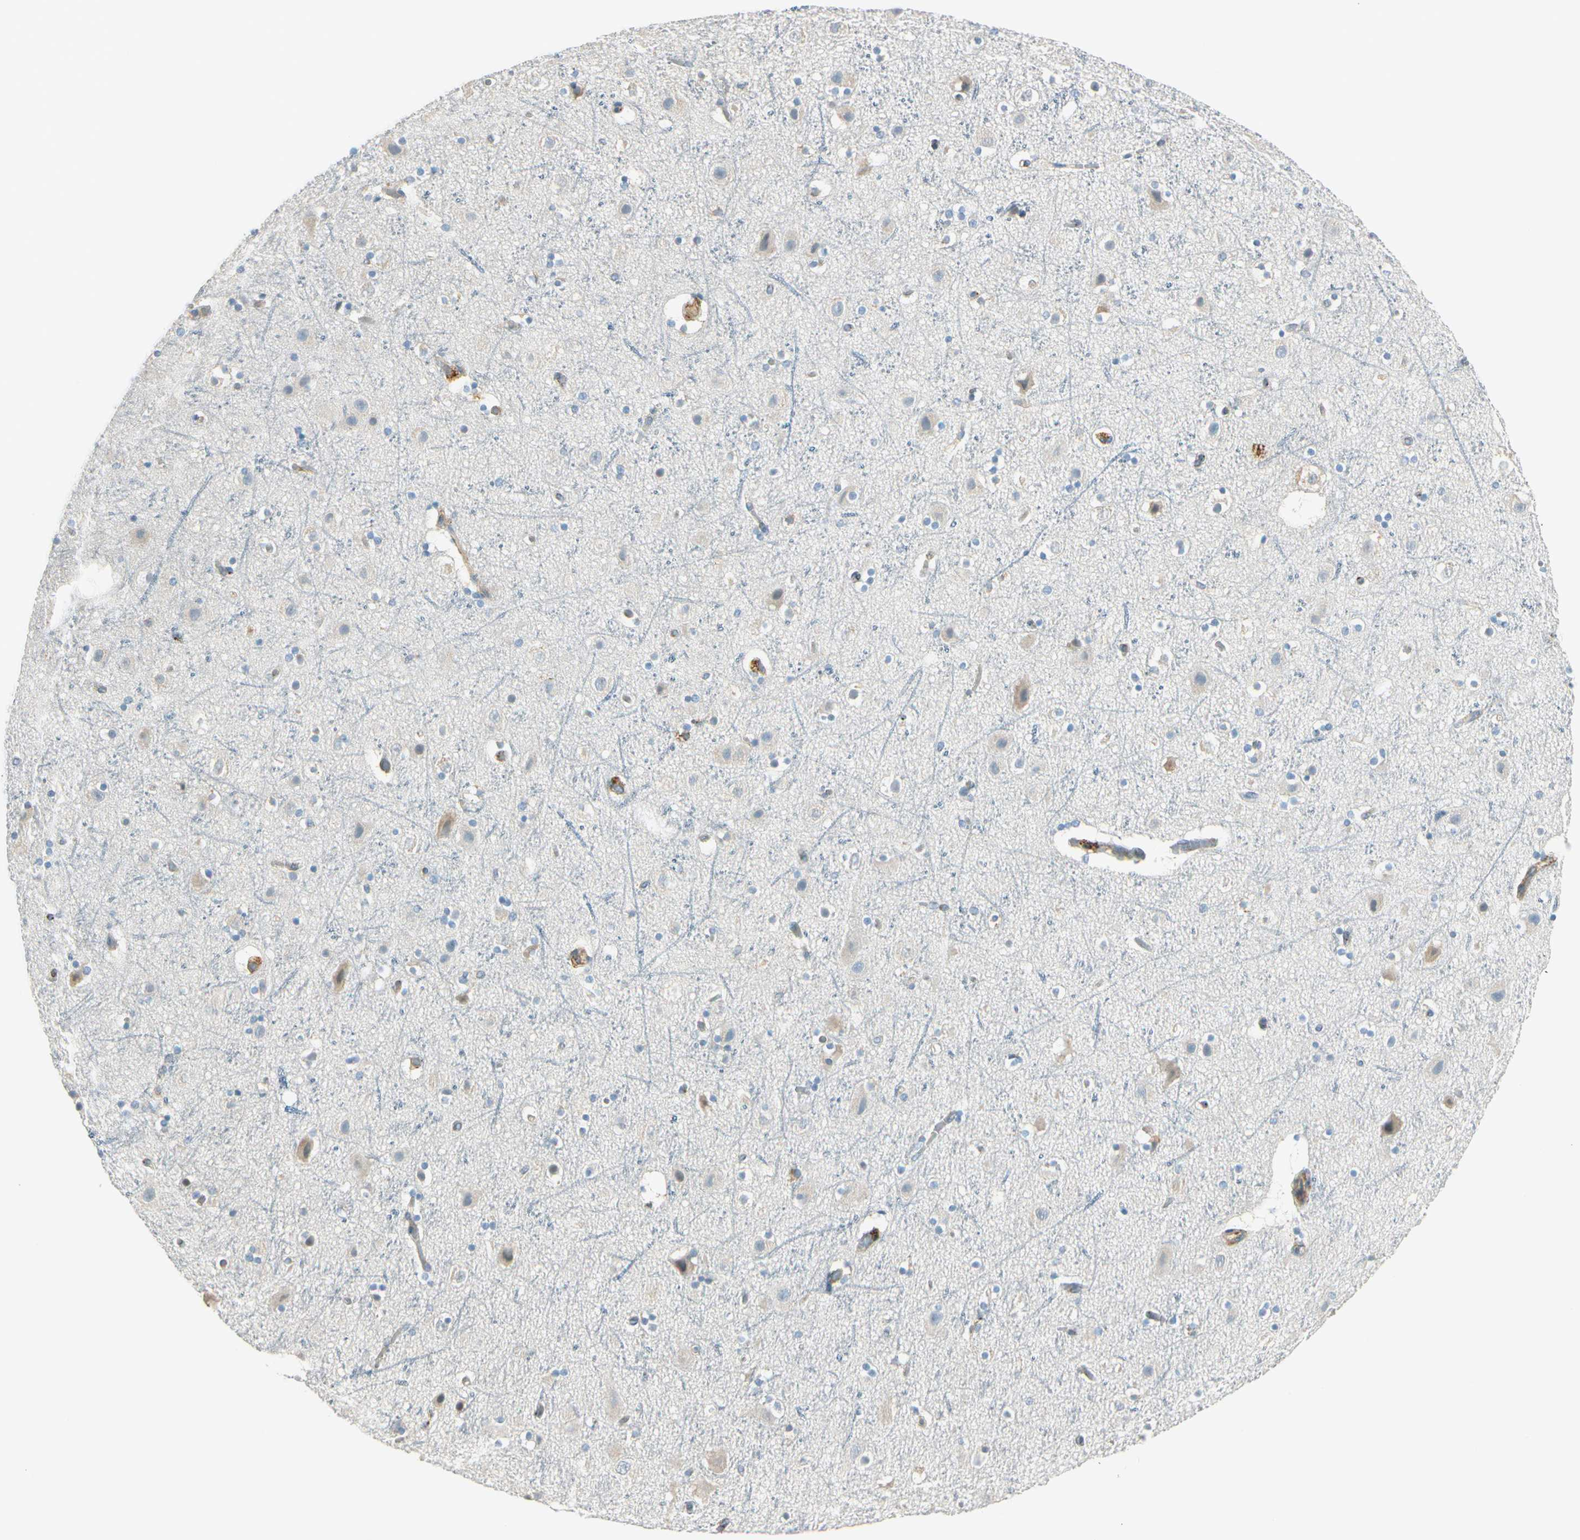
{"staining": {"intensity": "negative", "quantity": "none", "location": "none"}, "tissue": "cerebral cortex", "cell_type": "Glial cells", "image_type": "normal", "snomed": [{"axis": "morphology", "description": "Normal tissue, NOS"}, {"axis": "topography", "description": "Cerebral cortex"}], "caption": "A high-resolution image shows immunohistochemistry (IHC) staining of unremarkable cerebral cortex, which shows no significant staining in glial cells.", "gene": "FKBP7", "patient": {"sex": "male", "age": 45}}